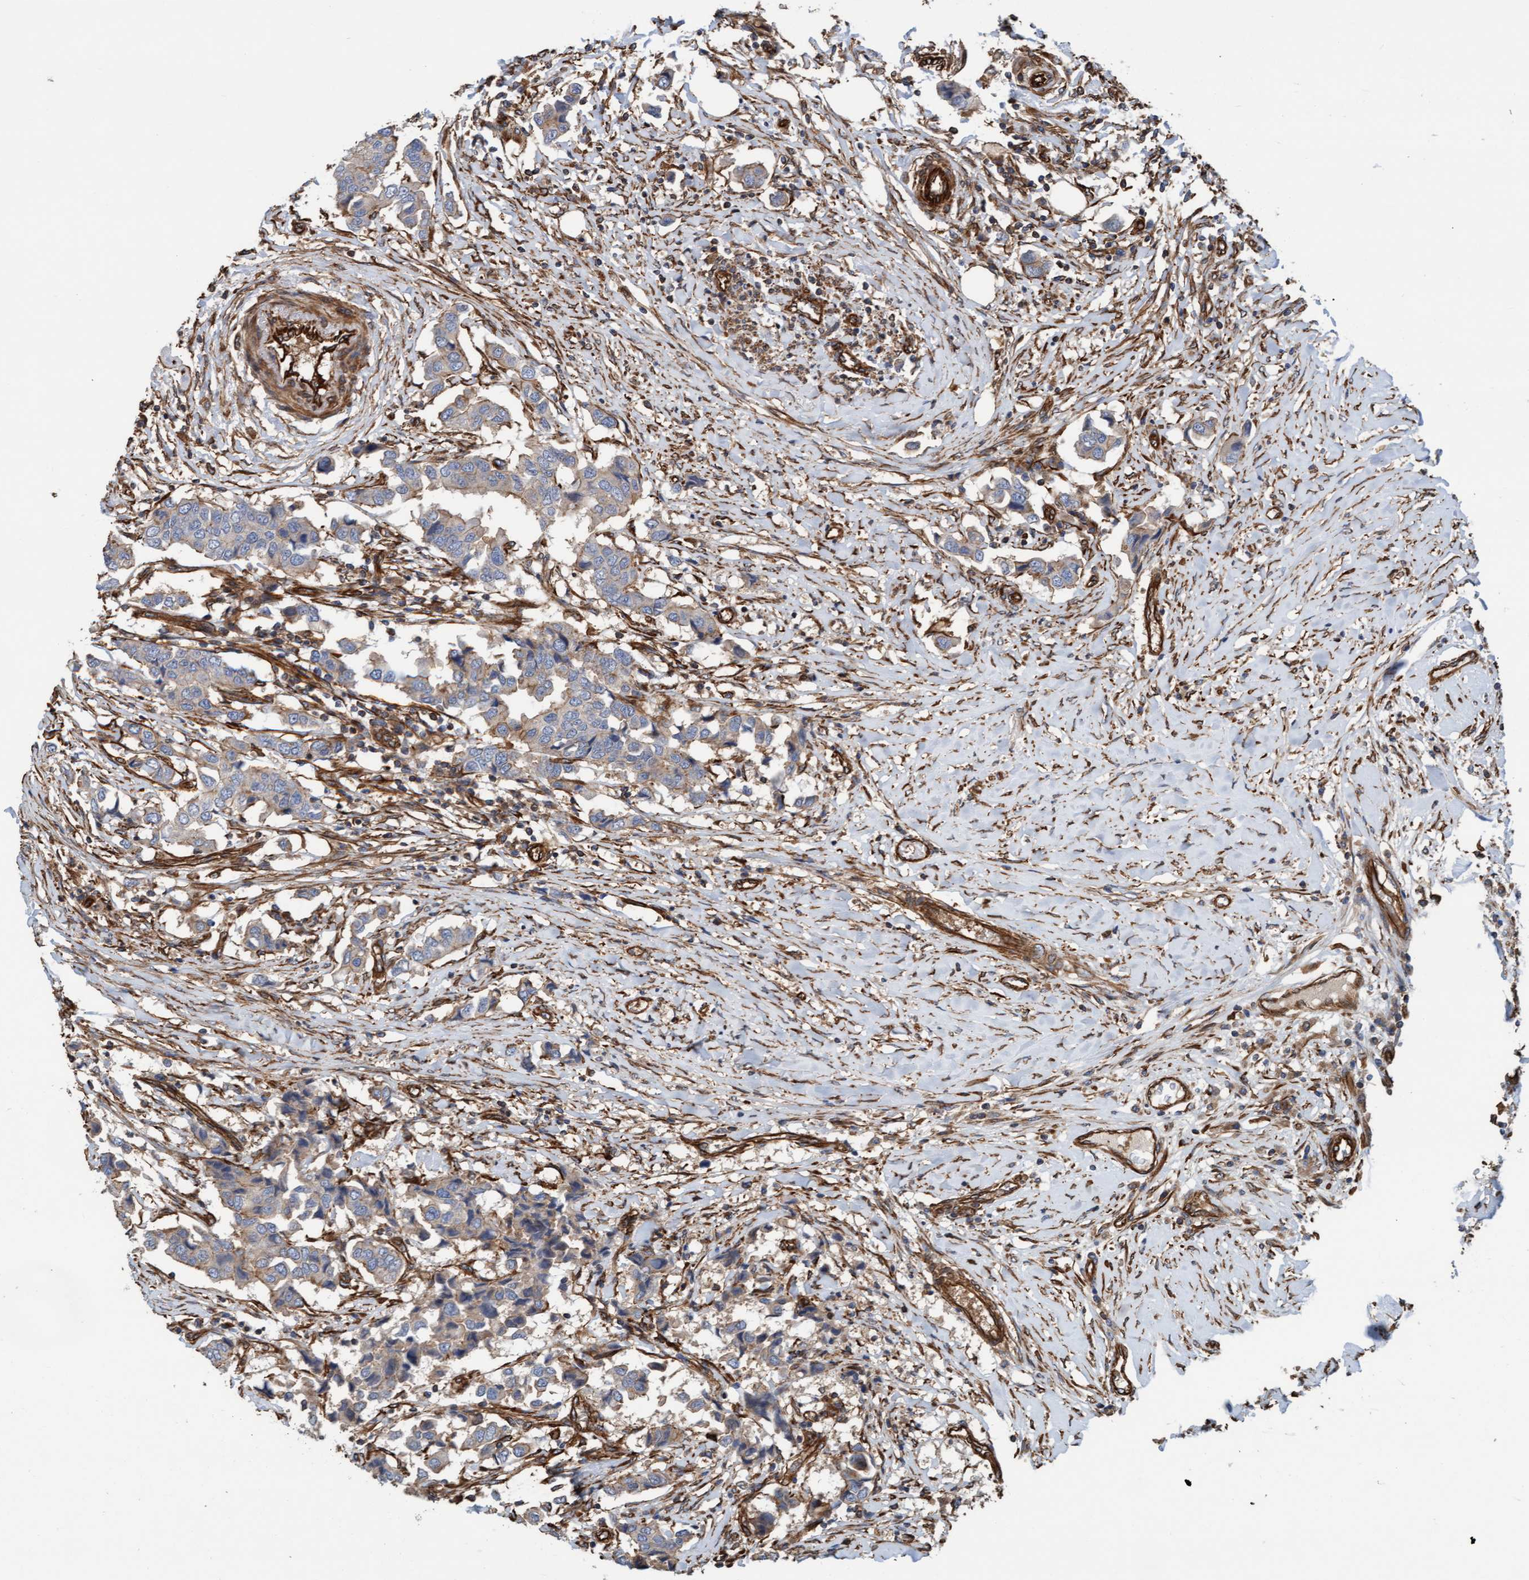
{"staining": {"intensity": "weak", "quantity": ">75%", "location": "cytoplasmic/membranous"}, "tissue": "breast cancer", "cell_type": "Tumor cells", "image_type": "cancer", "snomed": [{"axis": "morphology", "description": "Duct carcinoma"}, {"axis": "topography", "description": "Breast"}], "caption": "IHC micrograph of neoplastic tissue: breast cancer (infiltrating ductal carcinoma) stained using immunohistochemistry reveals low levels of weak protein expression localized specifically in the cytoplasmic/membranous of tumor cells, appearing as a cytoplasmic/membranous brown color.", "gene": "STXBP4", "patient": {"sex": "female", "age": 80}}